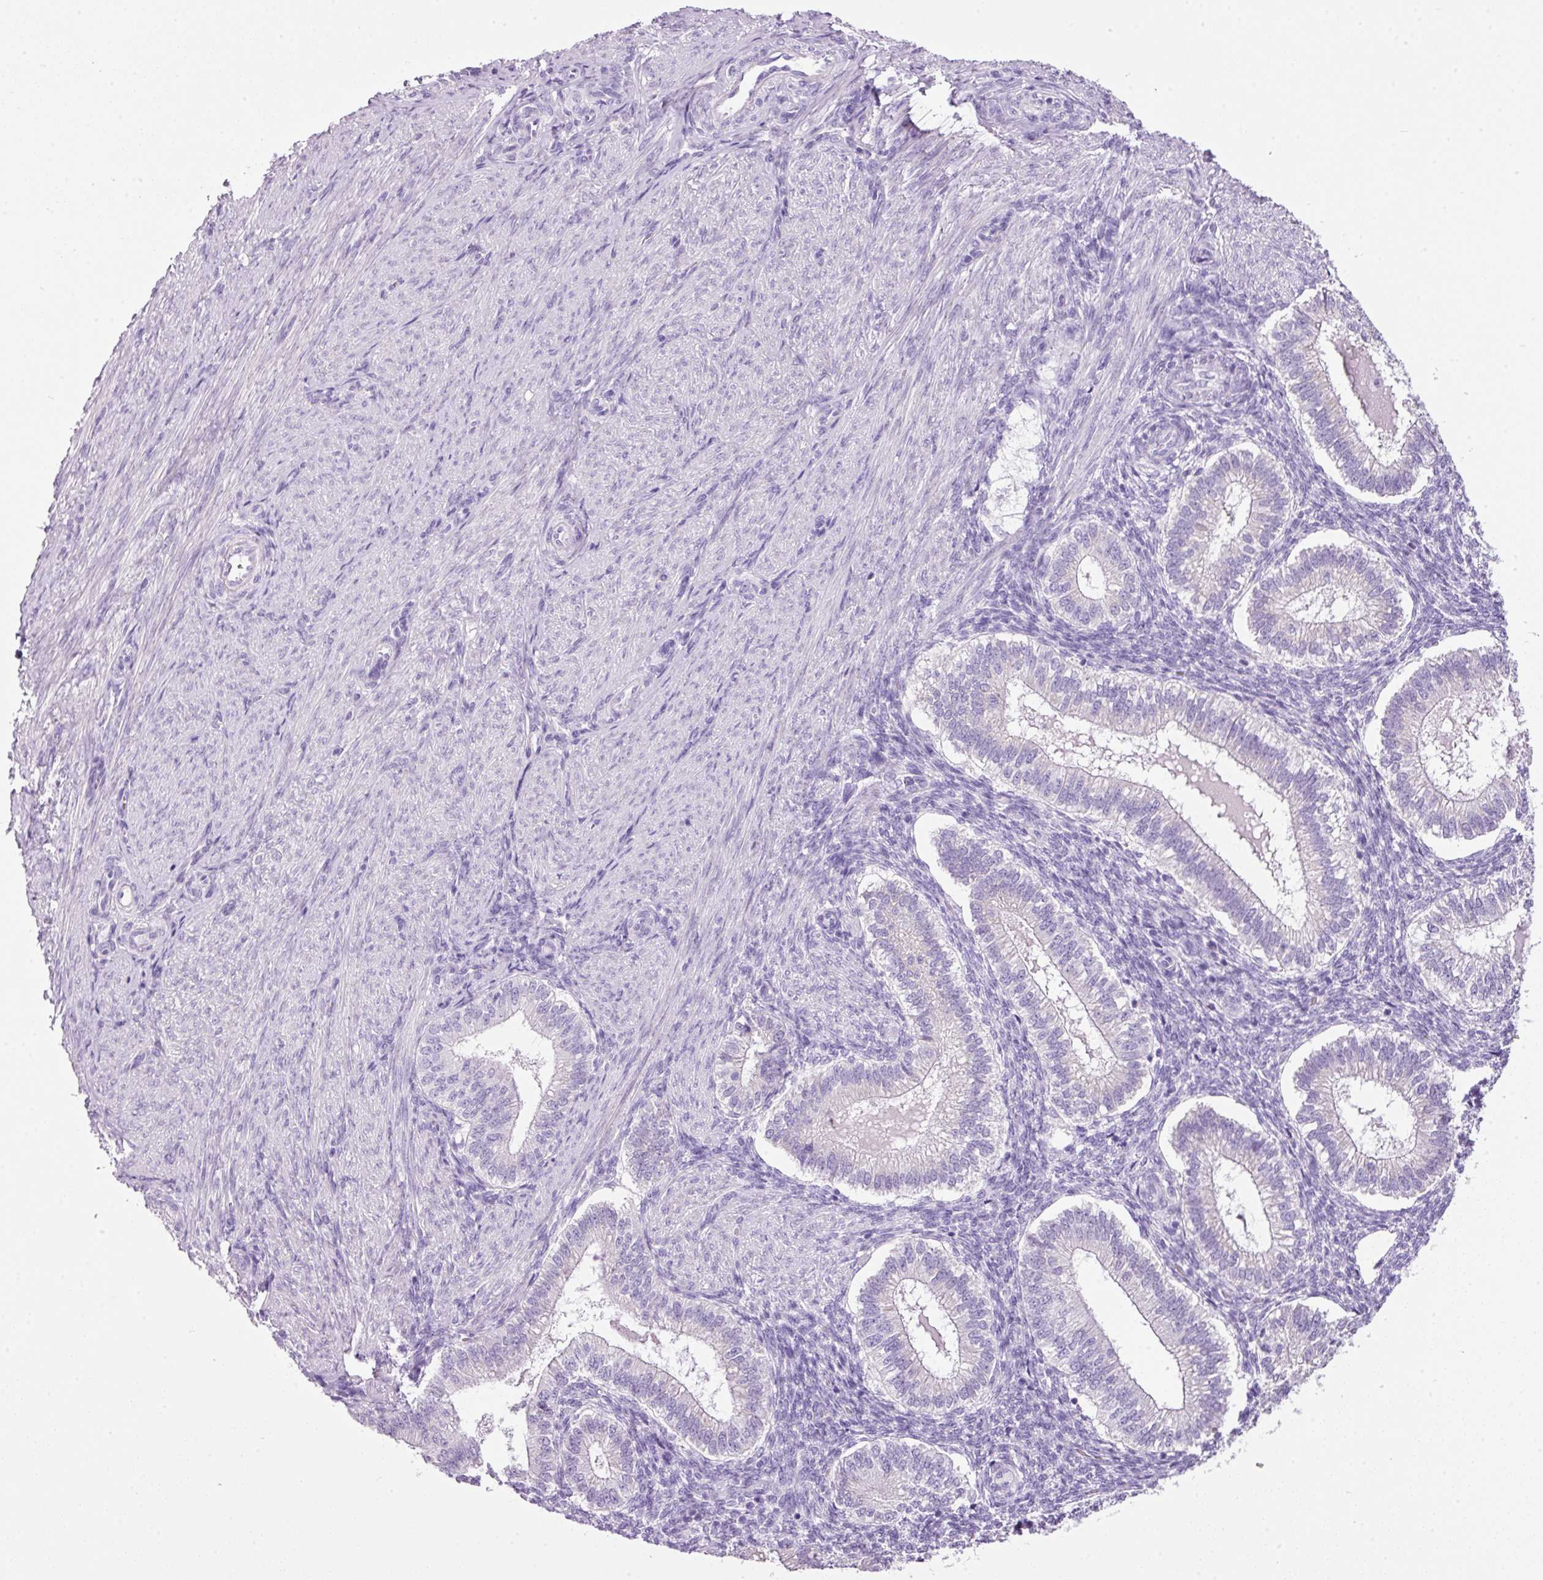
{"staining": {"intensity": "negative", "quantity": "none", "location": "none"}, "tissue": "endometrium", "cell_type": "Cells in endometrial stroma", "image_type": "normal", "snomed": [{"axis": "morphology", "description": "Normal tissue, NOS"}, {"axis": "topography", "description": "Endometrium"}], "caption": "A high-resolution histopathology image shows IHC staining of normal endometrium, which displays no significant expression in cells in endometrial stroma. (DAB (3,3'-diaminobenzidine) IHC with hematoxylin counter stain).", "gene": "BSND", "patient": {"sex": "female", "age": 25}}